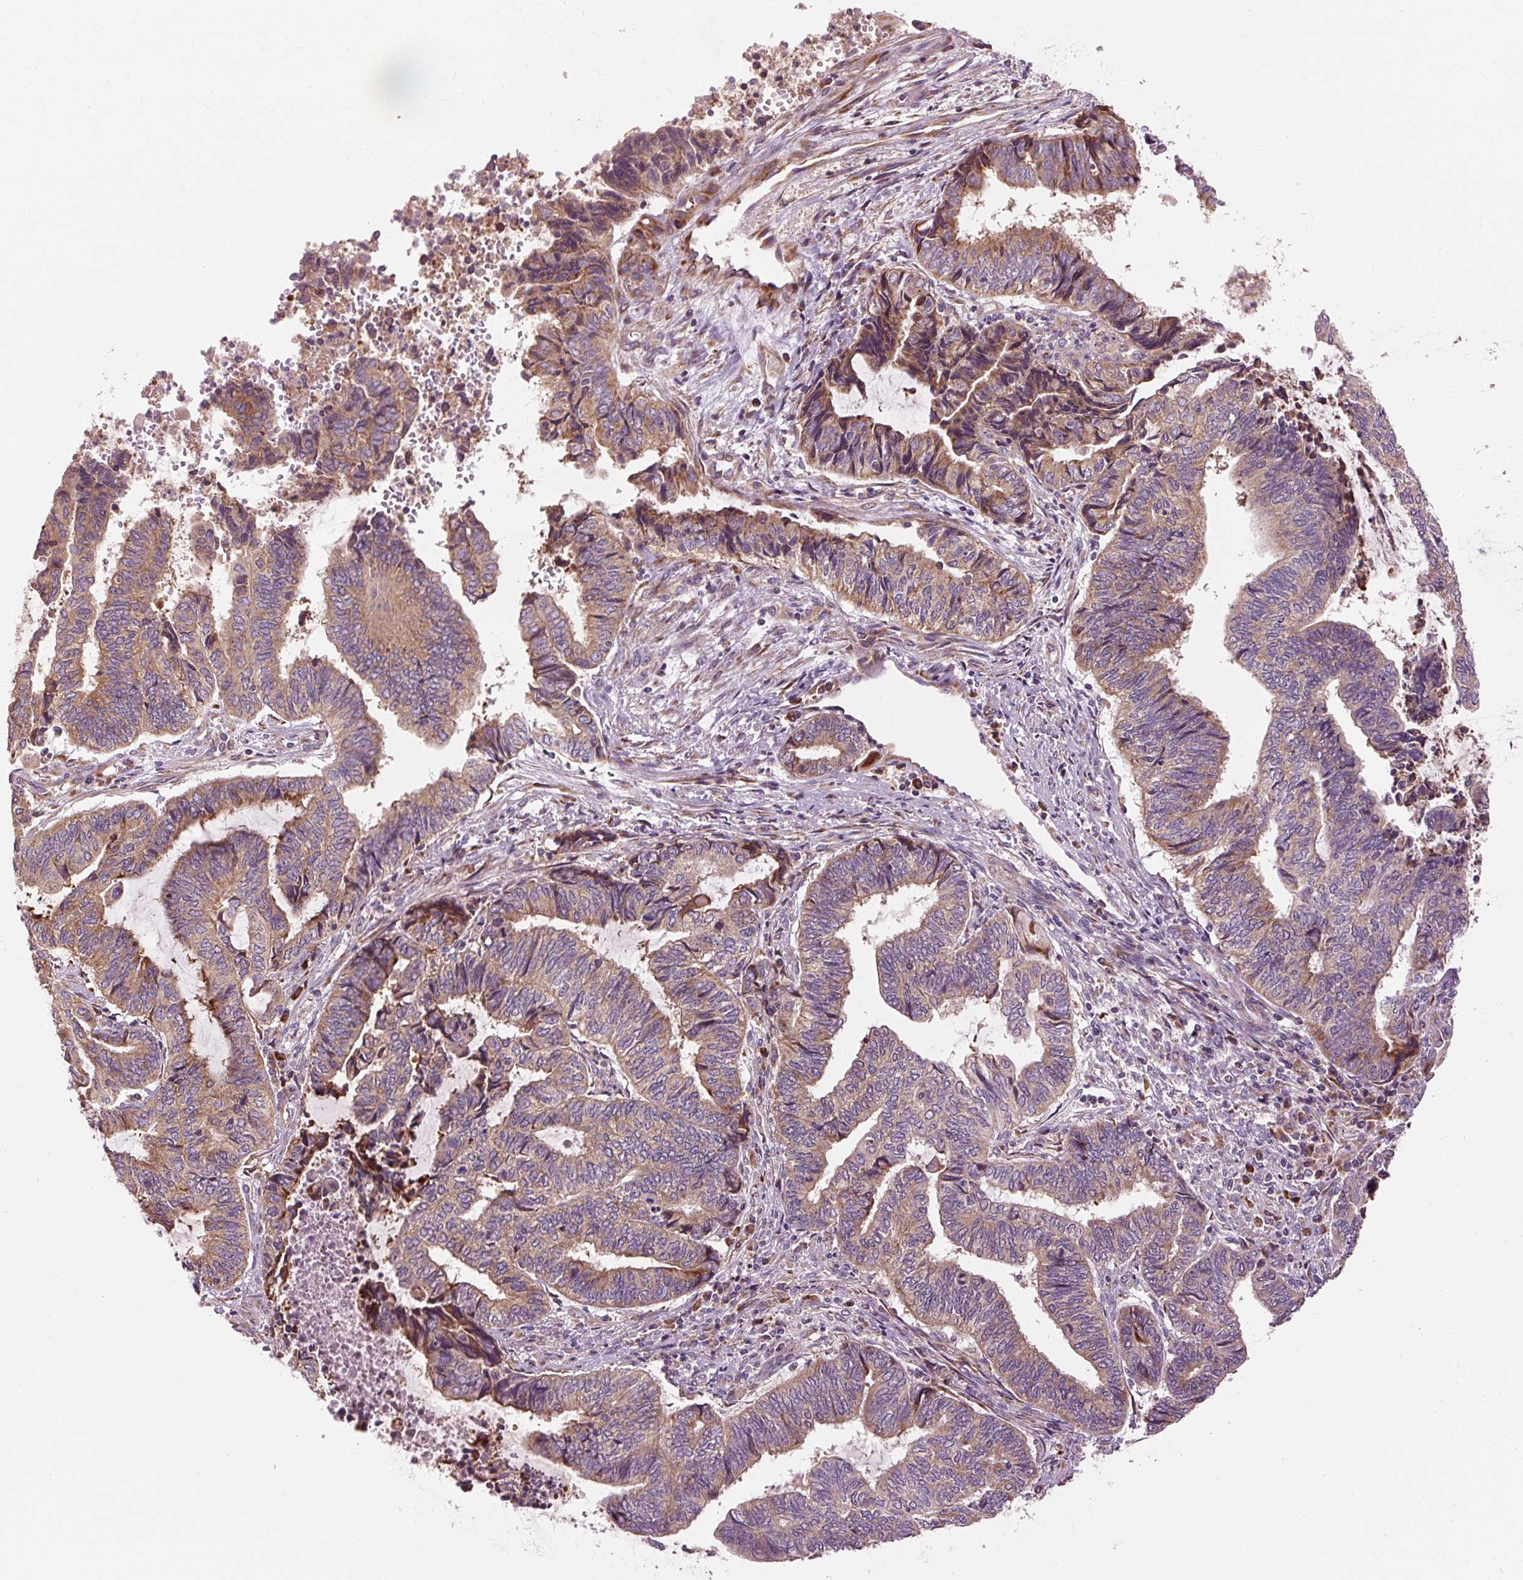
{"staining": {"intensity": "moderate", "quantity": "25%-75%", "location": "cytoplasmic/membranous"}, "tissue": "endometrial cancer", "cell_type": "Tumor cells", "image_type": "cancer", "snomed": [{"axis": "morphology", "description": "Adenocarcinoma, NOS"}, {"axis": "topography", "description": "Uterus"}, {"axis": "topography", "description": "Endometrium"}], "caption": "There is medium levels of moderate cytoplasmic/membranous staining in tumor cells of endometrial cancer (adenocarcinoma), as demonstrated by immunohistochemical staining (brown color).", "gene": "PRSS48", "patient": {"sex": "female", "age": 70}}